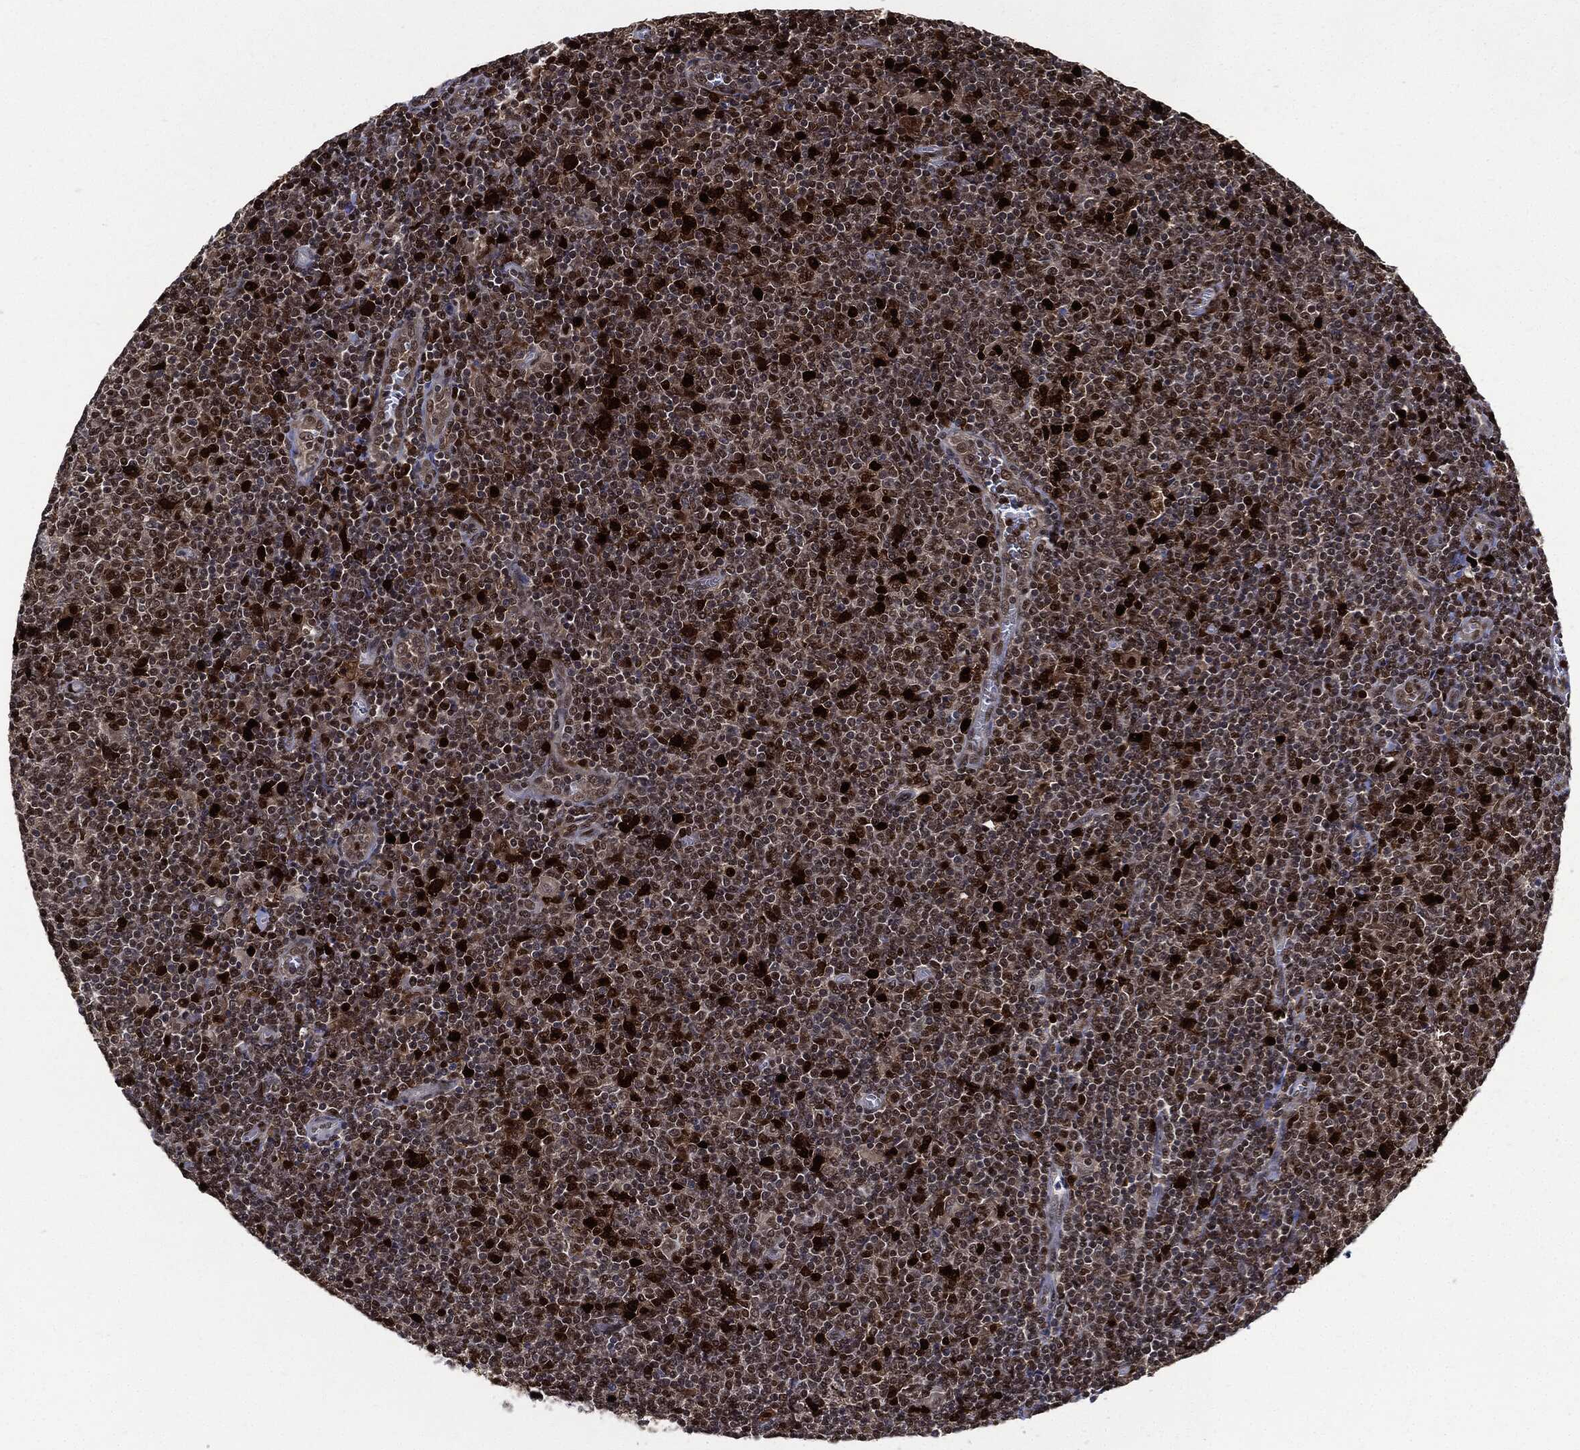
{"staining": {"intensity": "strong", "quantity": "<25%", "location": "nuclear"}, "tissue": "lymphoma", "cell_type": "Tumor cells", "image_type": "cancer", "snomed": [{"axis": "morphology", "description": "Malignant lymphoma, non-Hodgkin's type, Low grade"}, {"axis": "topography", "description": "Lymph node"}], "caption": "This image demonstrates immunohistochemistry staining of human malignant lymphoma, non-Hodgkin's type (low-grade), with medium strong nuclear positivity in about <25% of tumor cells.", "gene": "PCNA", "patient": {"sex": "male", "age": 52}}